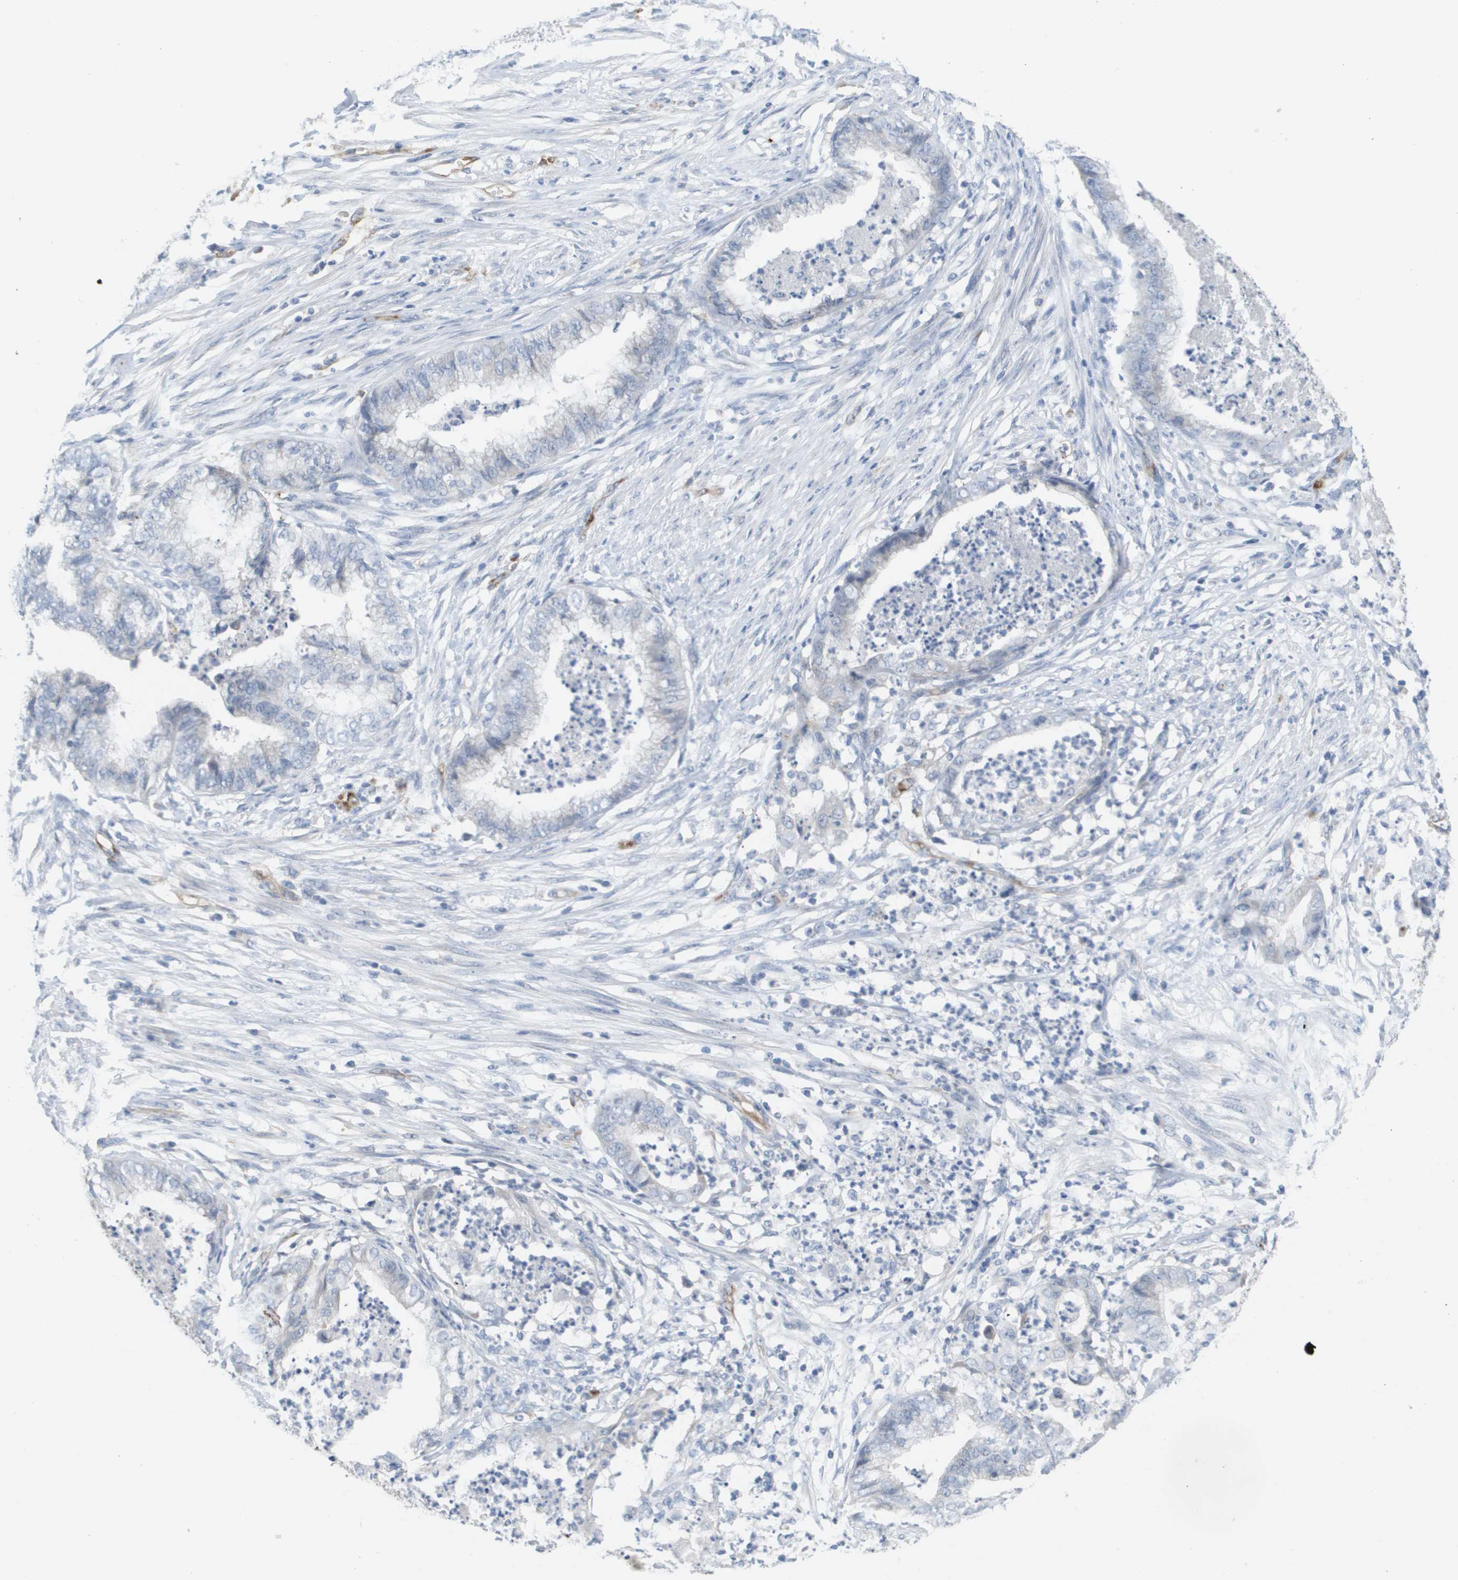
{"staining": {"intensity": "negative", "quantity": "none", "location": "none"}, "tissue": "endometrial cancer", "cell_type": "Tumor cells", "image_type": "cancer", "snomed": [{"axis": "morphology", "description": "Necrosis, NOS"}, {"axis": "morphology", "description": "Adenocarcinoma, NOS"}, {"axis": "topography", "description": "Endometrium"}], "caption": "Immunohistochemistry histopathology image of neoplastic tissue: endometrial adenocarcinoma stained with DAB exhibits no significant protein expression in tumor cells.", "gene": "ANGPT2", "patient": {"sex": "female", "age": 79}}